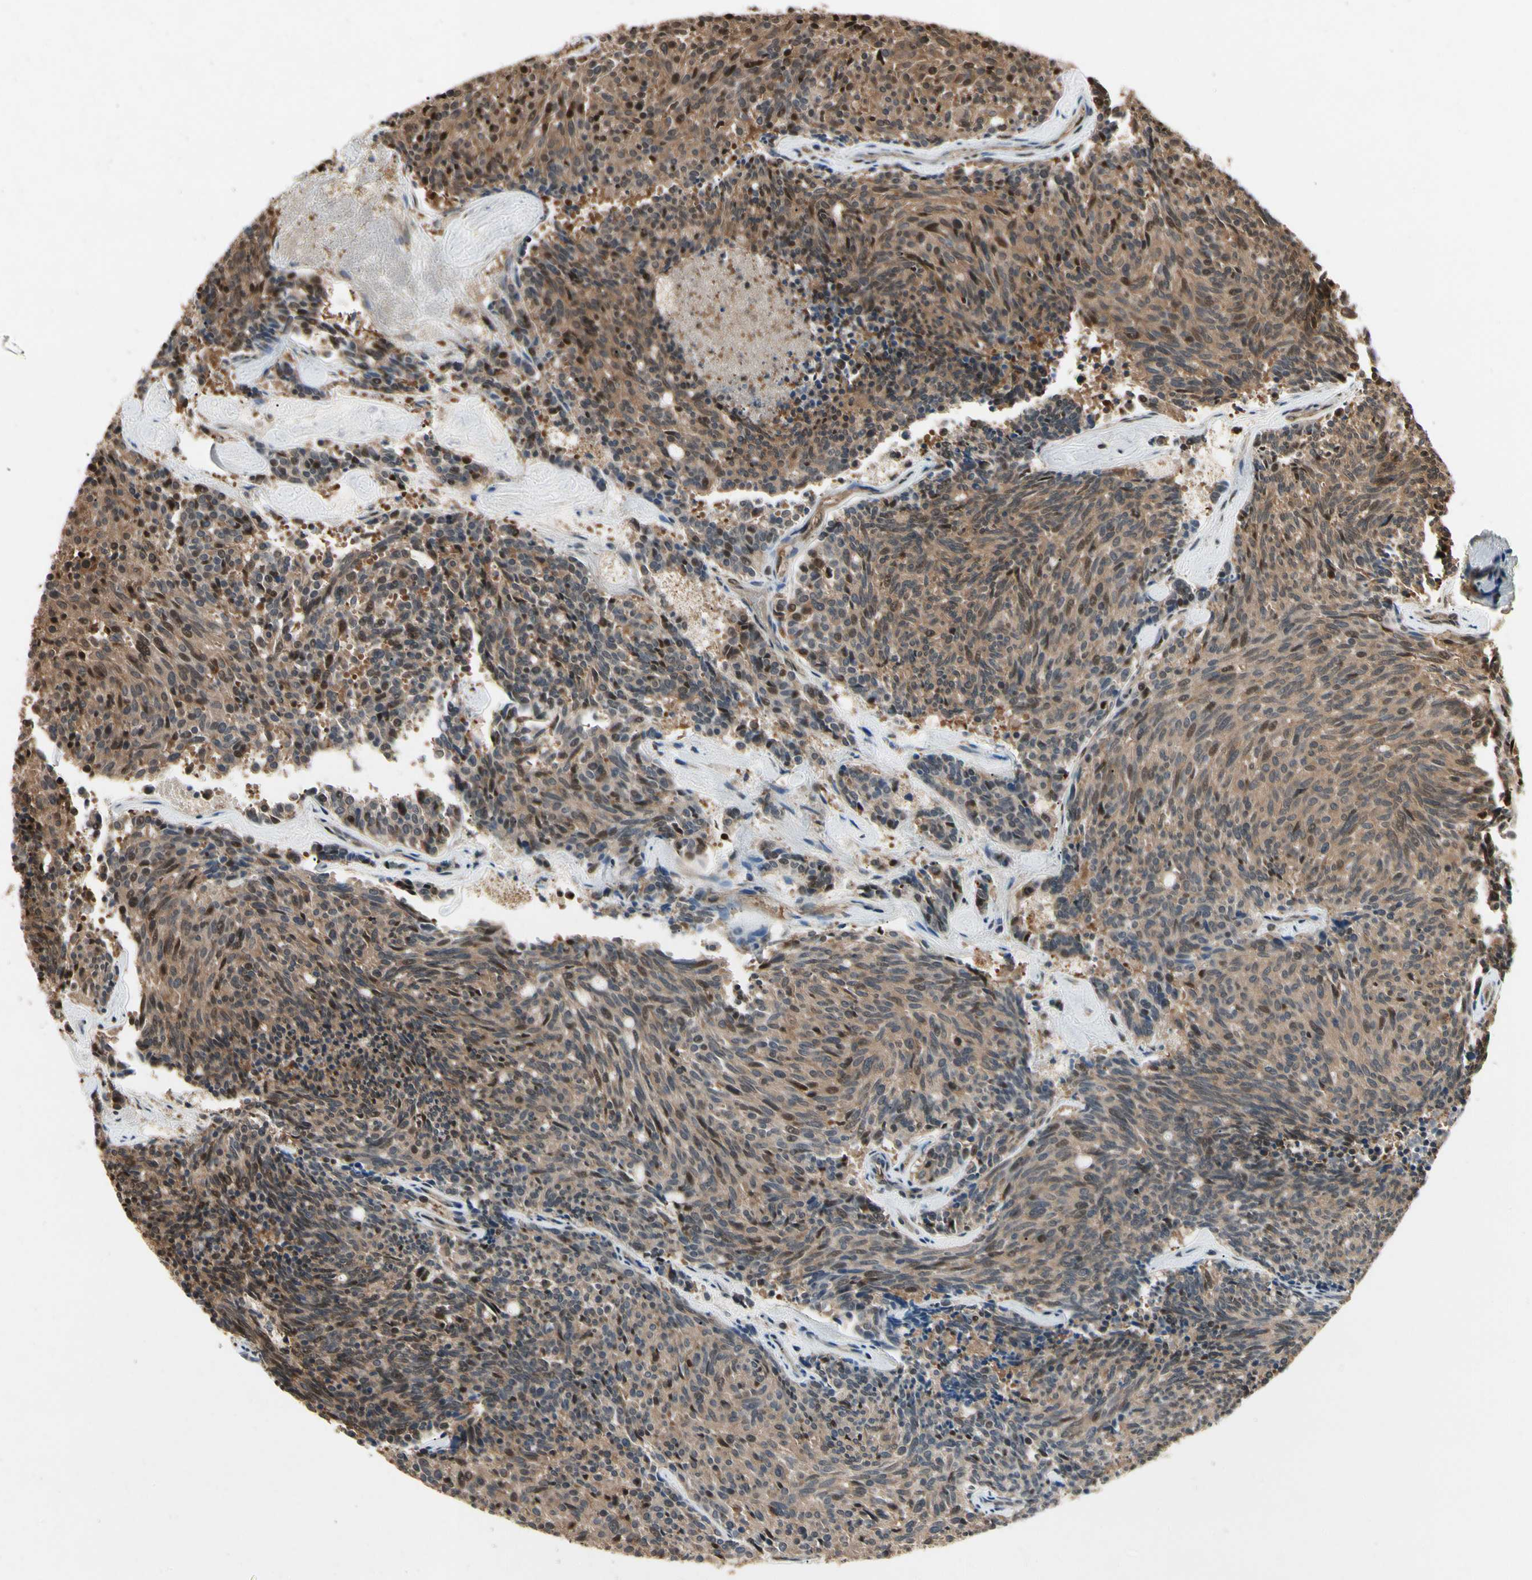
{"staining": {"intensity": "moderate", "quantity": "25%-75%", "location": "cytoplasmic/membranous,nuclear"}, "tissue": "carcinoid", "cell_type": "Tumor cells", "image_type": "cancer", "snomed": [{"axis": "morphology", "description": "Carcinoid, malignant, NOS"}, {"axis": "topography", "description": "Pancreas"}], "caption": "Approximately 25%-75% of tumor cells in human carcinoid (malignant) display moderate cytoplasmic/membranous and nuclear protein expression as visualized by brown immunohistochemical staining.", "gene": "YWHAQ", "patient": {"sex": "female", "age": 54}}